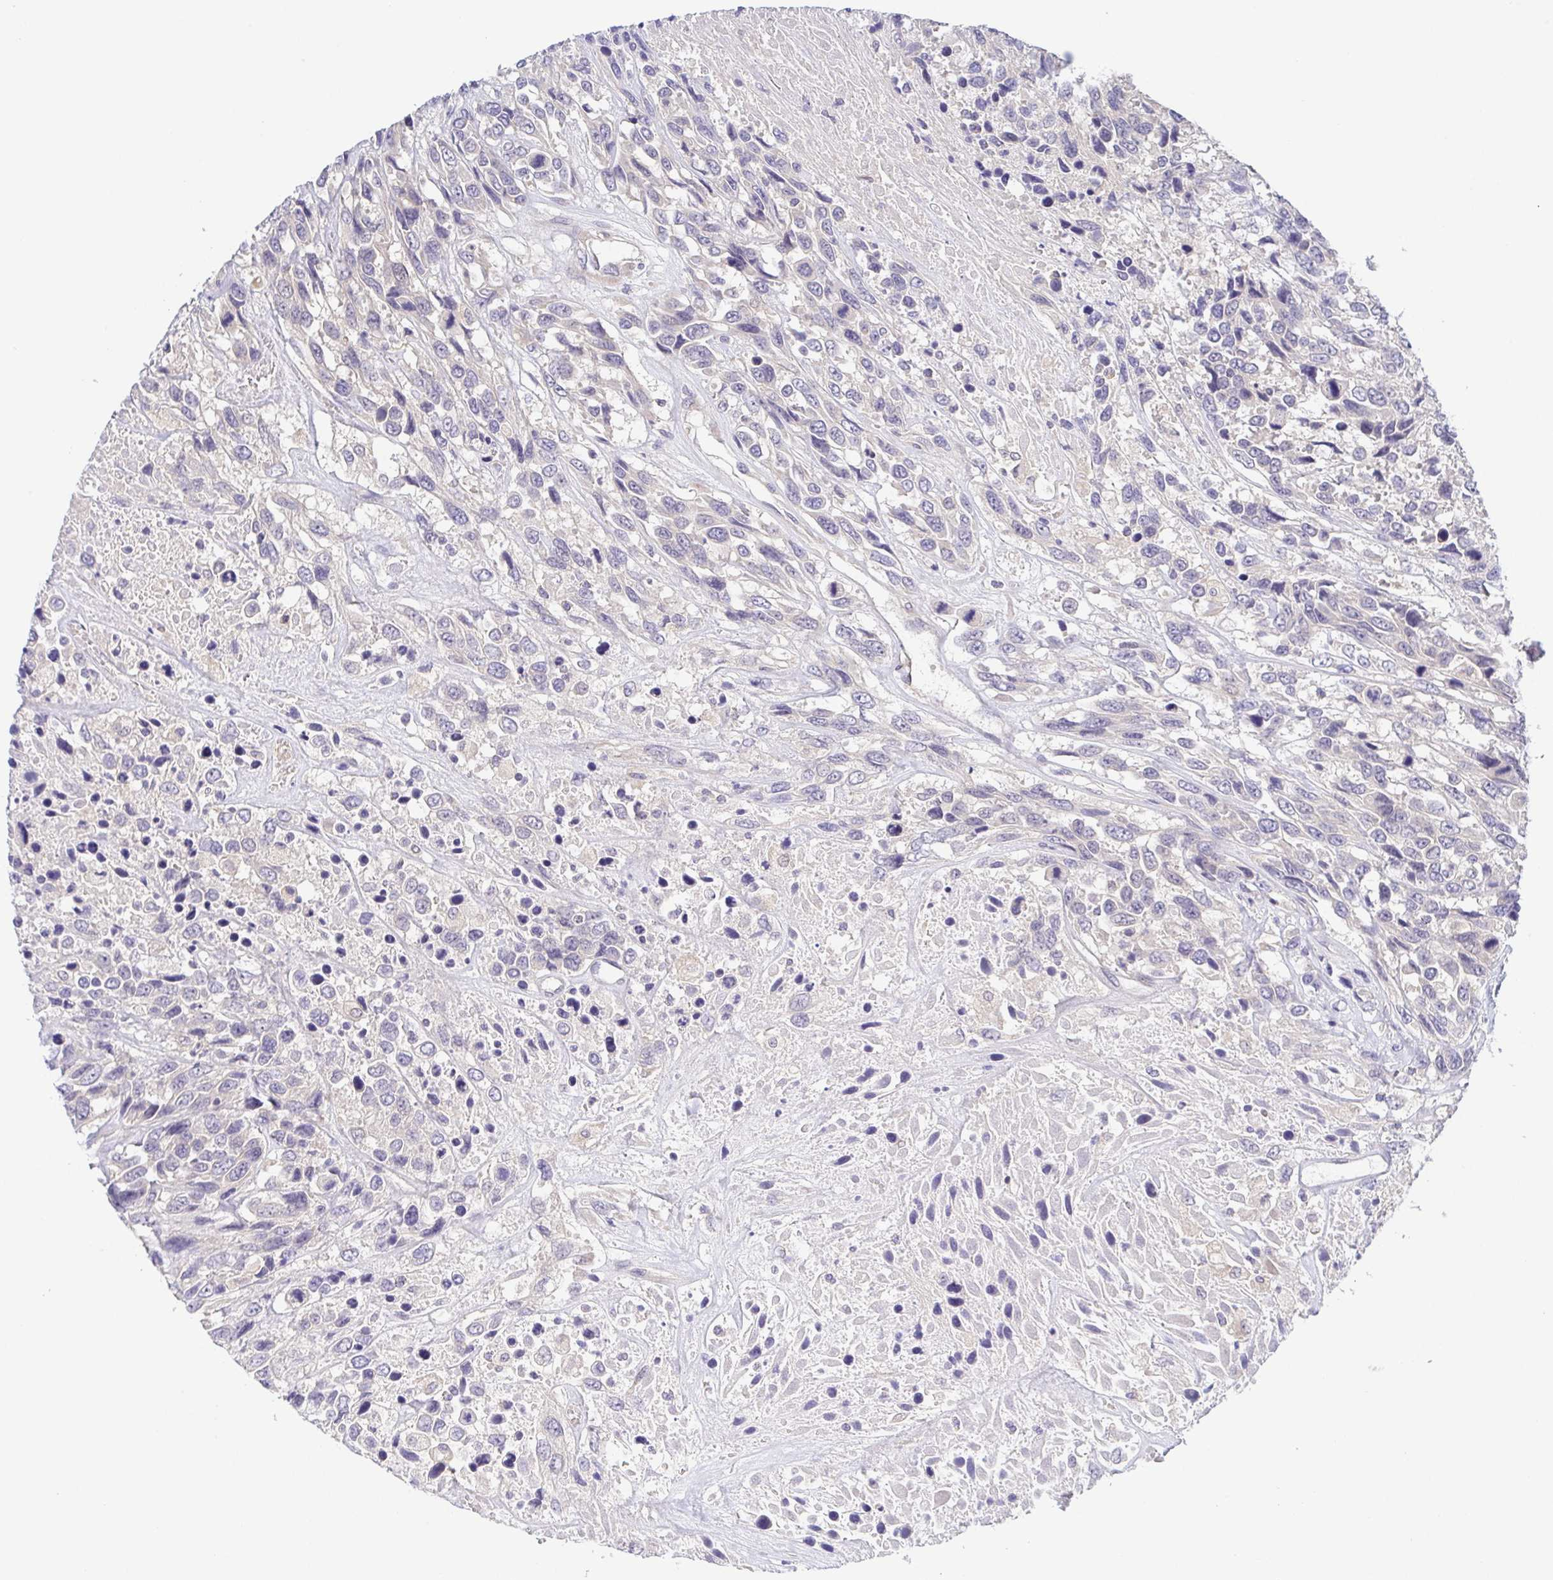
{"staining": {"intensity": "negative", "quantity": "none", "location": "none"}, "tissue": "urothelial cancer", "cell_type": "Tumor cells", "image_type": "cancer", "snomed": [{"axis": "morphology", "description": "Urothelial carcinoma, High grade"}, {"axis": "topography", "description": "Urinary bladder"}], "caption": "Human urothelial cancer stained for a protein using immunohistochemistry demonstrates no positivity in tumor cells.", "gene": "BCL2L1", "patient": {"sex": "female", "age": 70}}